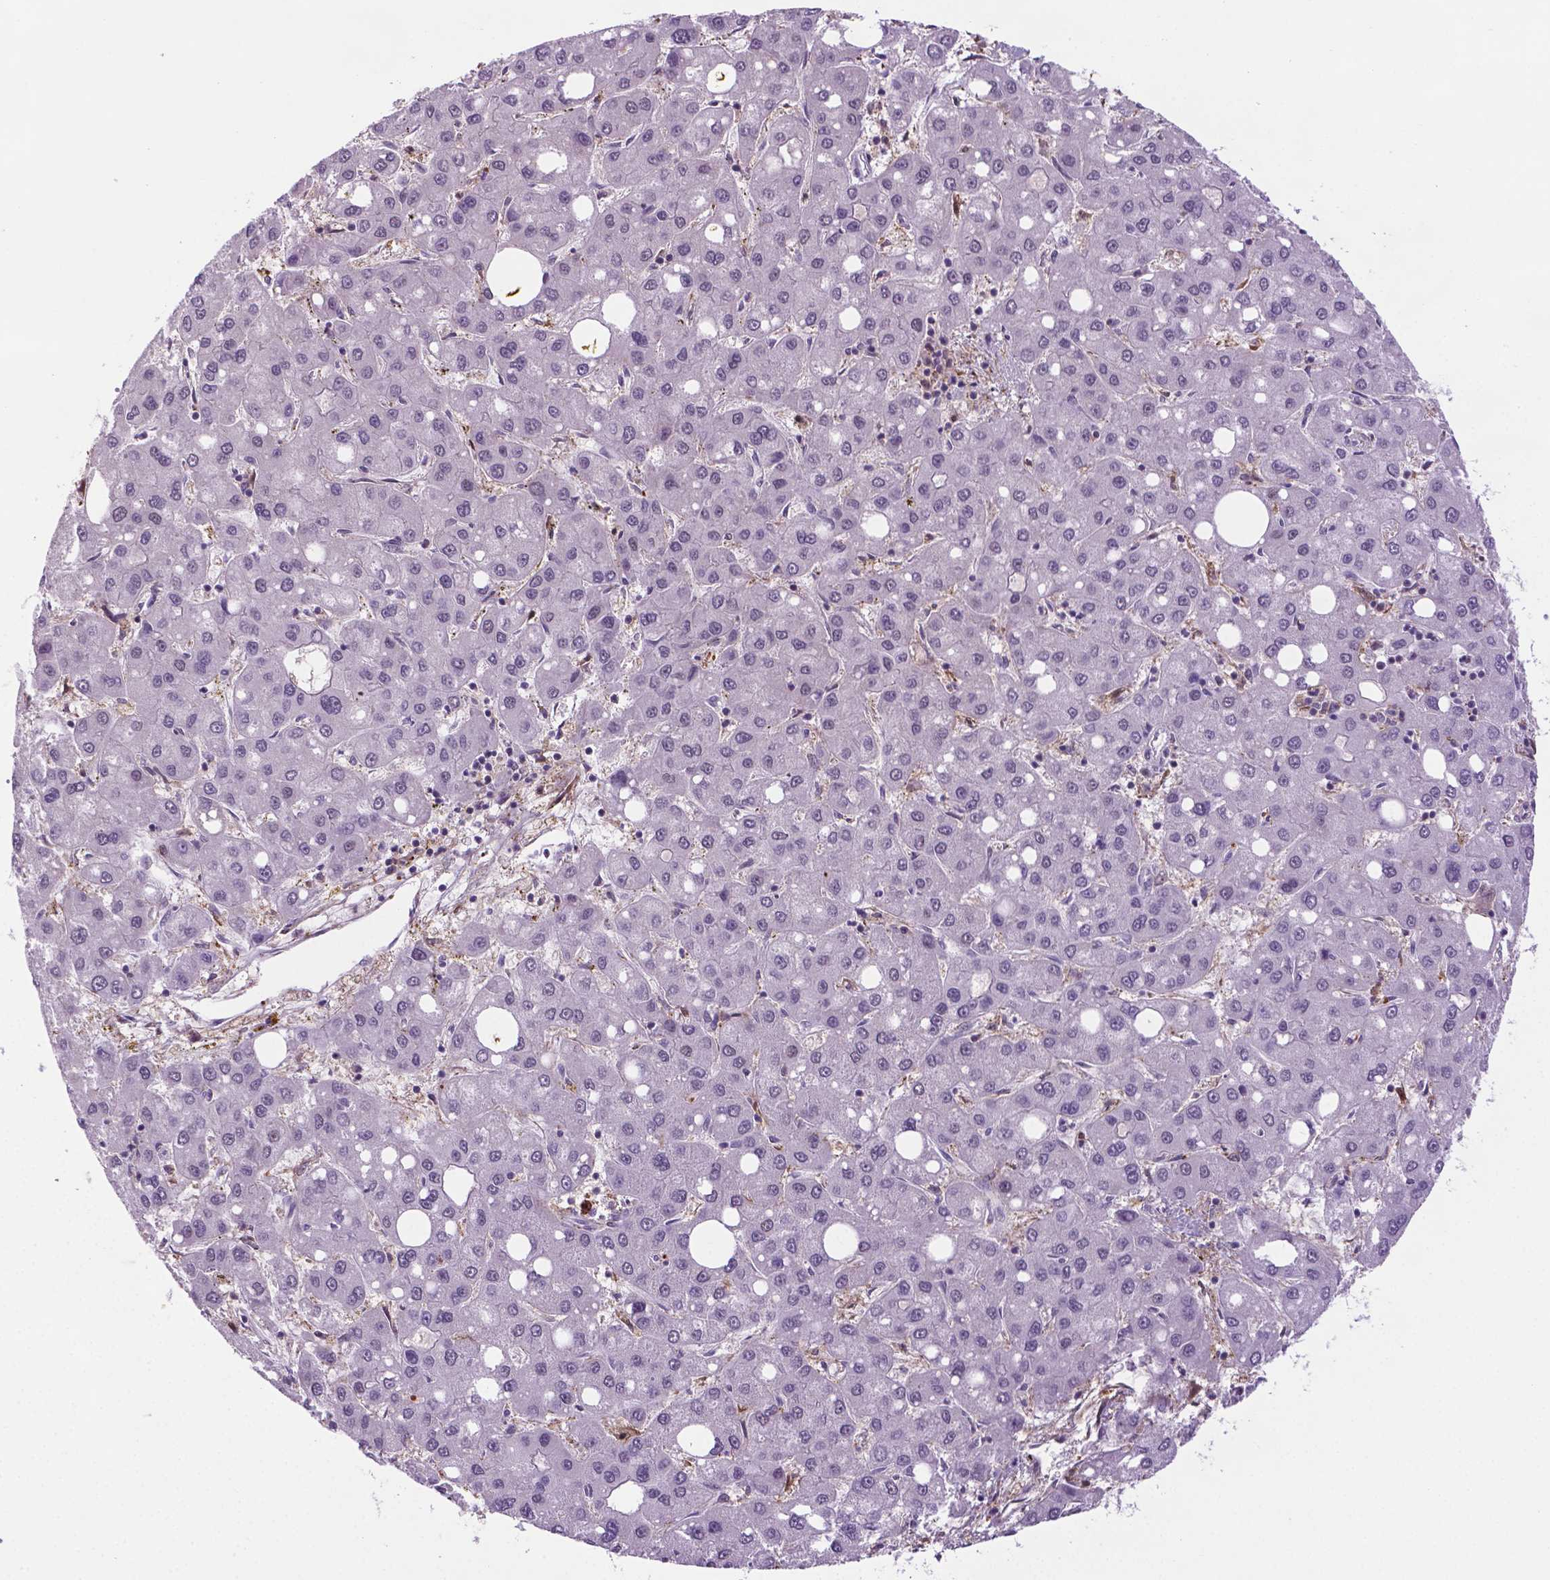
{"staining": {"intensity": "negative", "quantity": "none", "location": "none"}, "tissue": "liver cancer", "cell_type": "Tumor cells", "image_type": "cancer", "snomed": [{"axis": "morphology", "description": "Carcinoma, Hepatocellular, NOS"}, {"axis": "topography", "description": "Liver"}], "caption": "The micrograph reveals no staining of tumor cells in hepatocellular carcinoma (liver). (DAB IHC visualized using brightfield microscopy, high magnification).", "gene": "PLIN3", "patient": {"sex": "male", "age": 73}}